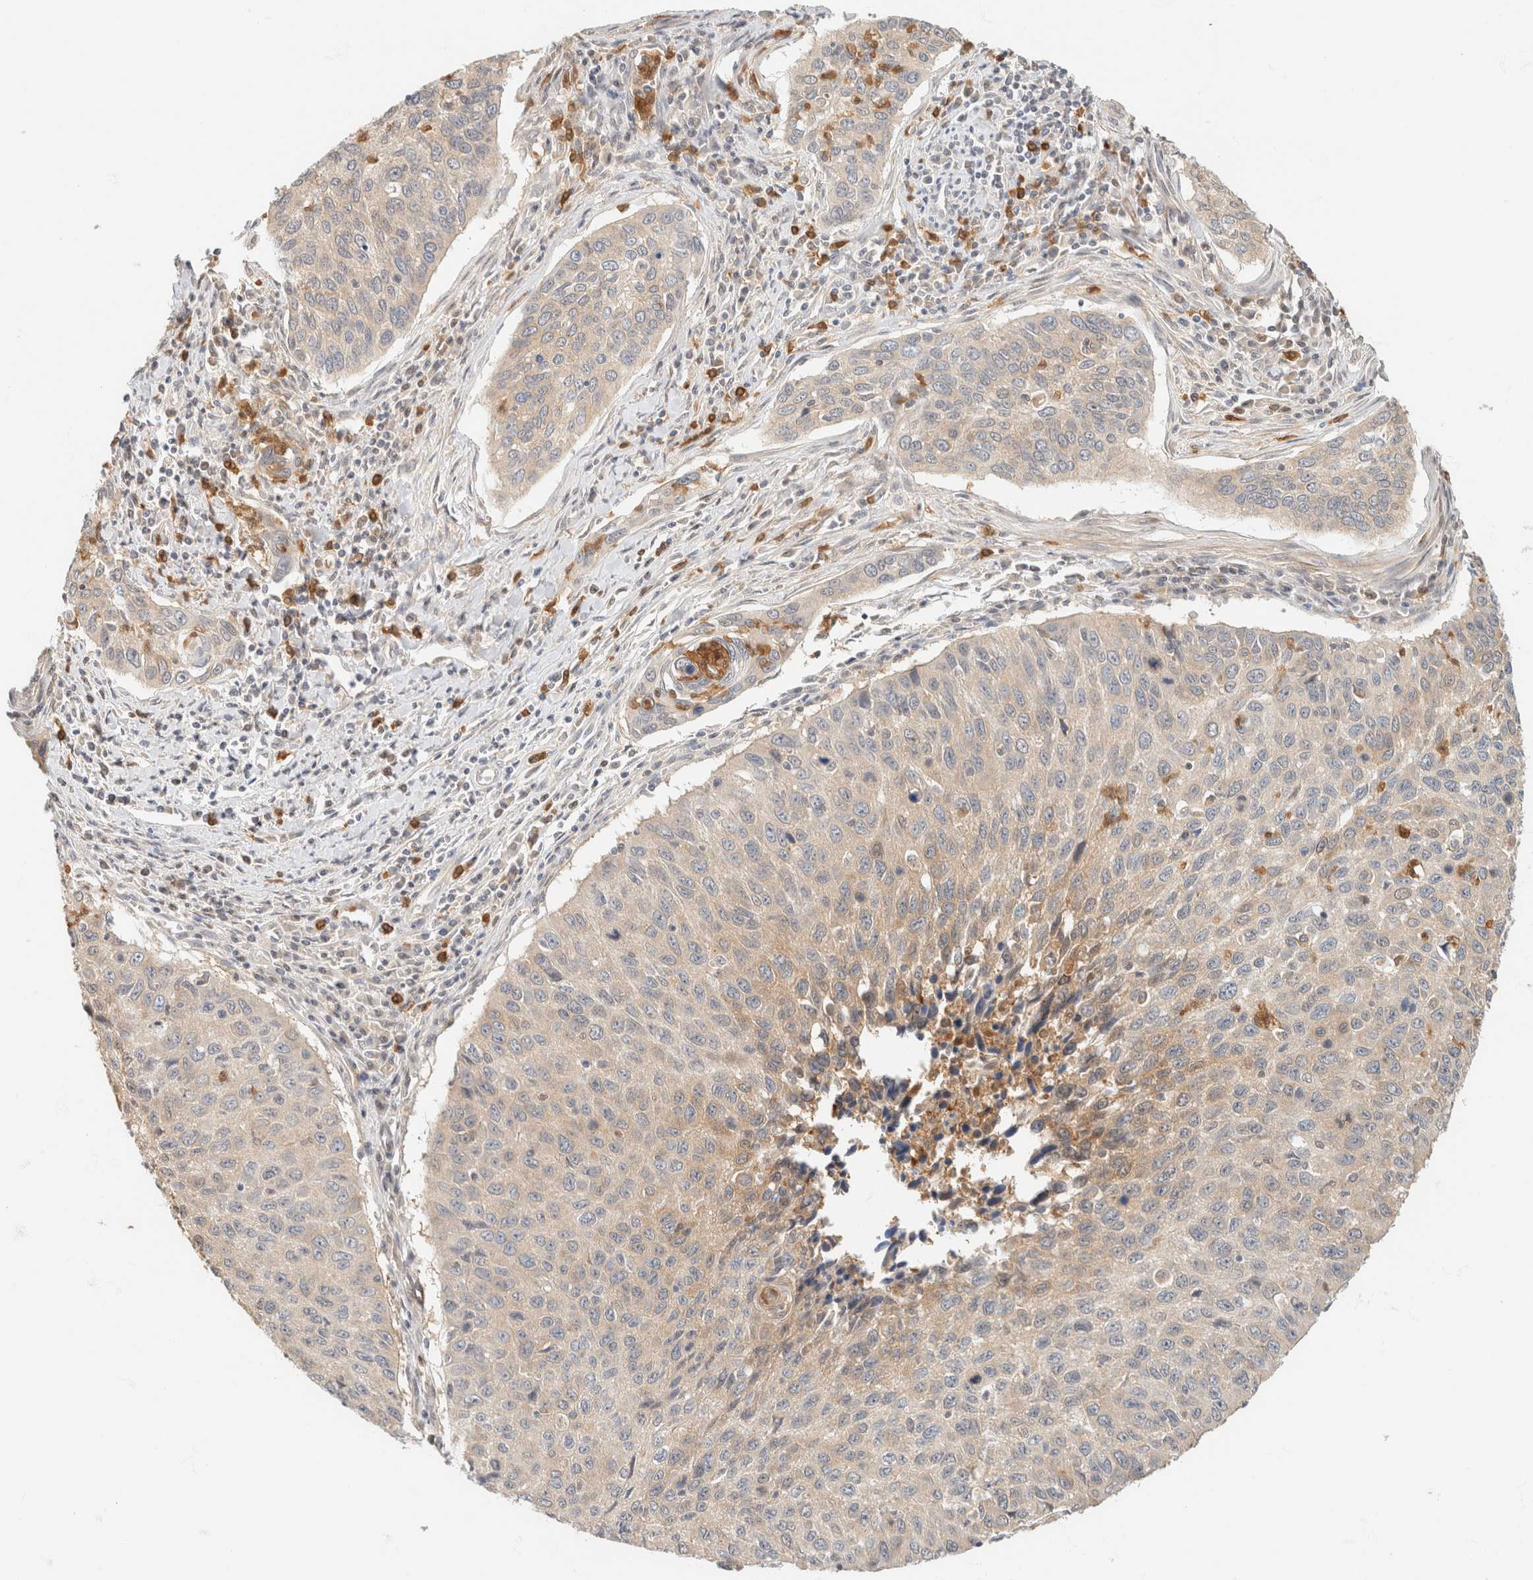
{"staining": {"intensity": "weak", "quantity": ">75%", "location": "cytoplasmic/membranous"}, "tissue": "cervical cancer", "cell_type": "Tumor cells", "image_type": "cancer", "snomed": [{"axis": "morphology", "description": "Squamous cell carcinoma, NOS"}, {"axis": "topography", "description": "Cervix"}], "caption": "This is an image of IHC staining of cervical squamous cell carcinoma, which shows weak expression in the cytoplasmic/membranous of tumor cells.", "gene": "GPI", "patient": {"sex": "female", "age": 53}}